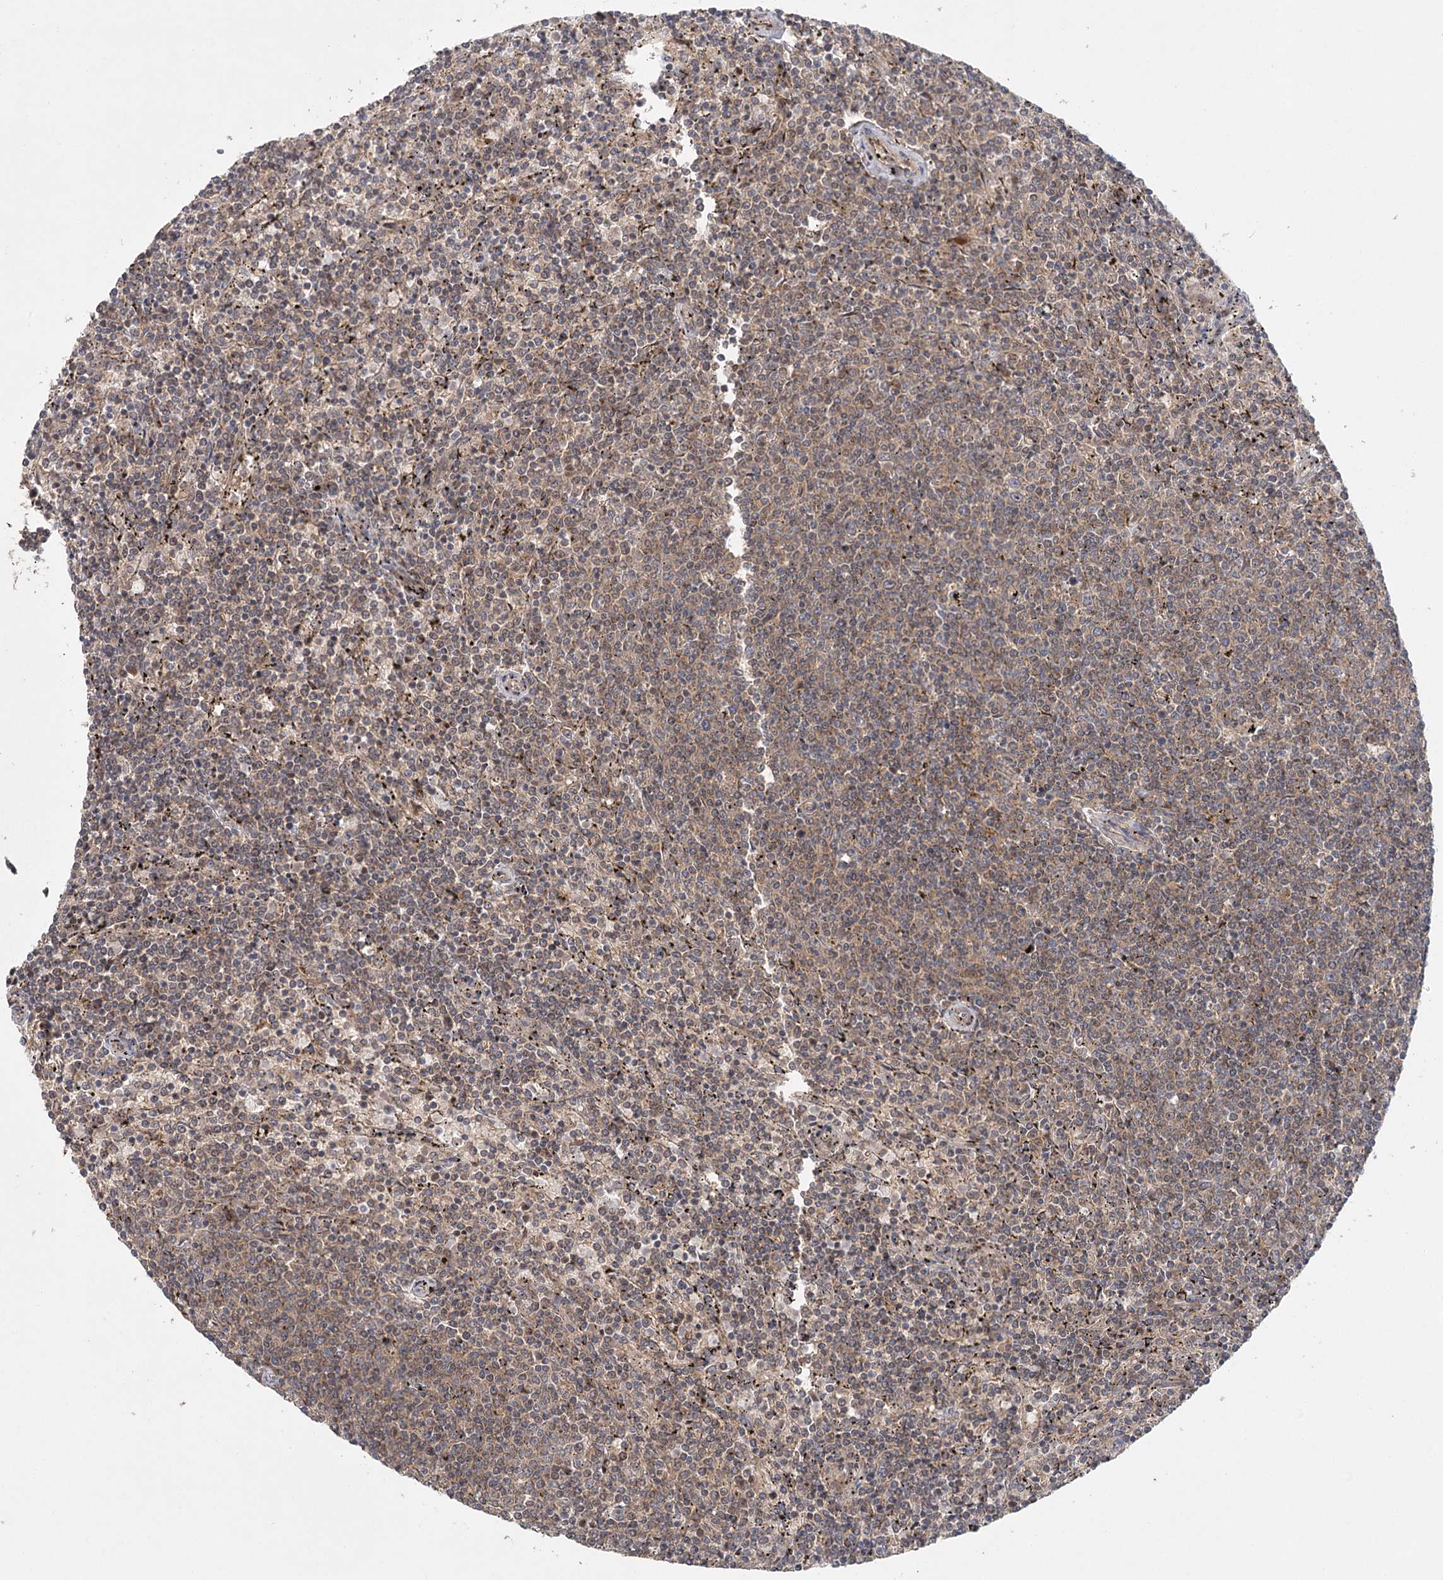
{"staining": {"intensity": "weak", "quantity": "25%-75%", "location": "cytoplasmic/membranous"}, "tissue": "lymphoma", "cell_type": "Tumor cells", "image_type": "cancer", "snomed": [{"axis": "morphology", "description": "Malignant lymphoma, non-Hodgkin's type, Low grade"}, {"axis": "topography", "description": "Spleen"}], "caption": "Human lymphoma stained for a protein (brown) exhibits weak cytoplasmic/membranous positive staining in approximately 25%-75% of tumor cells.", "gene": "RAPGEF6", "patient": {"sex": "female", "age": 50}}